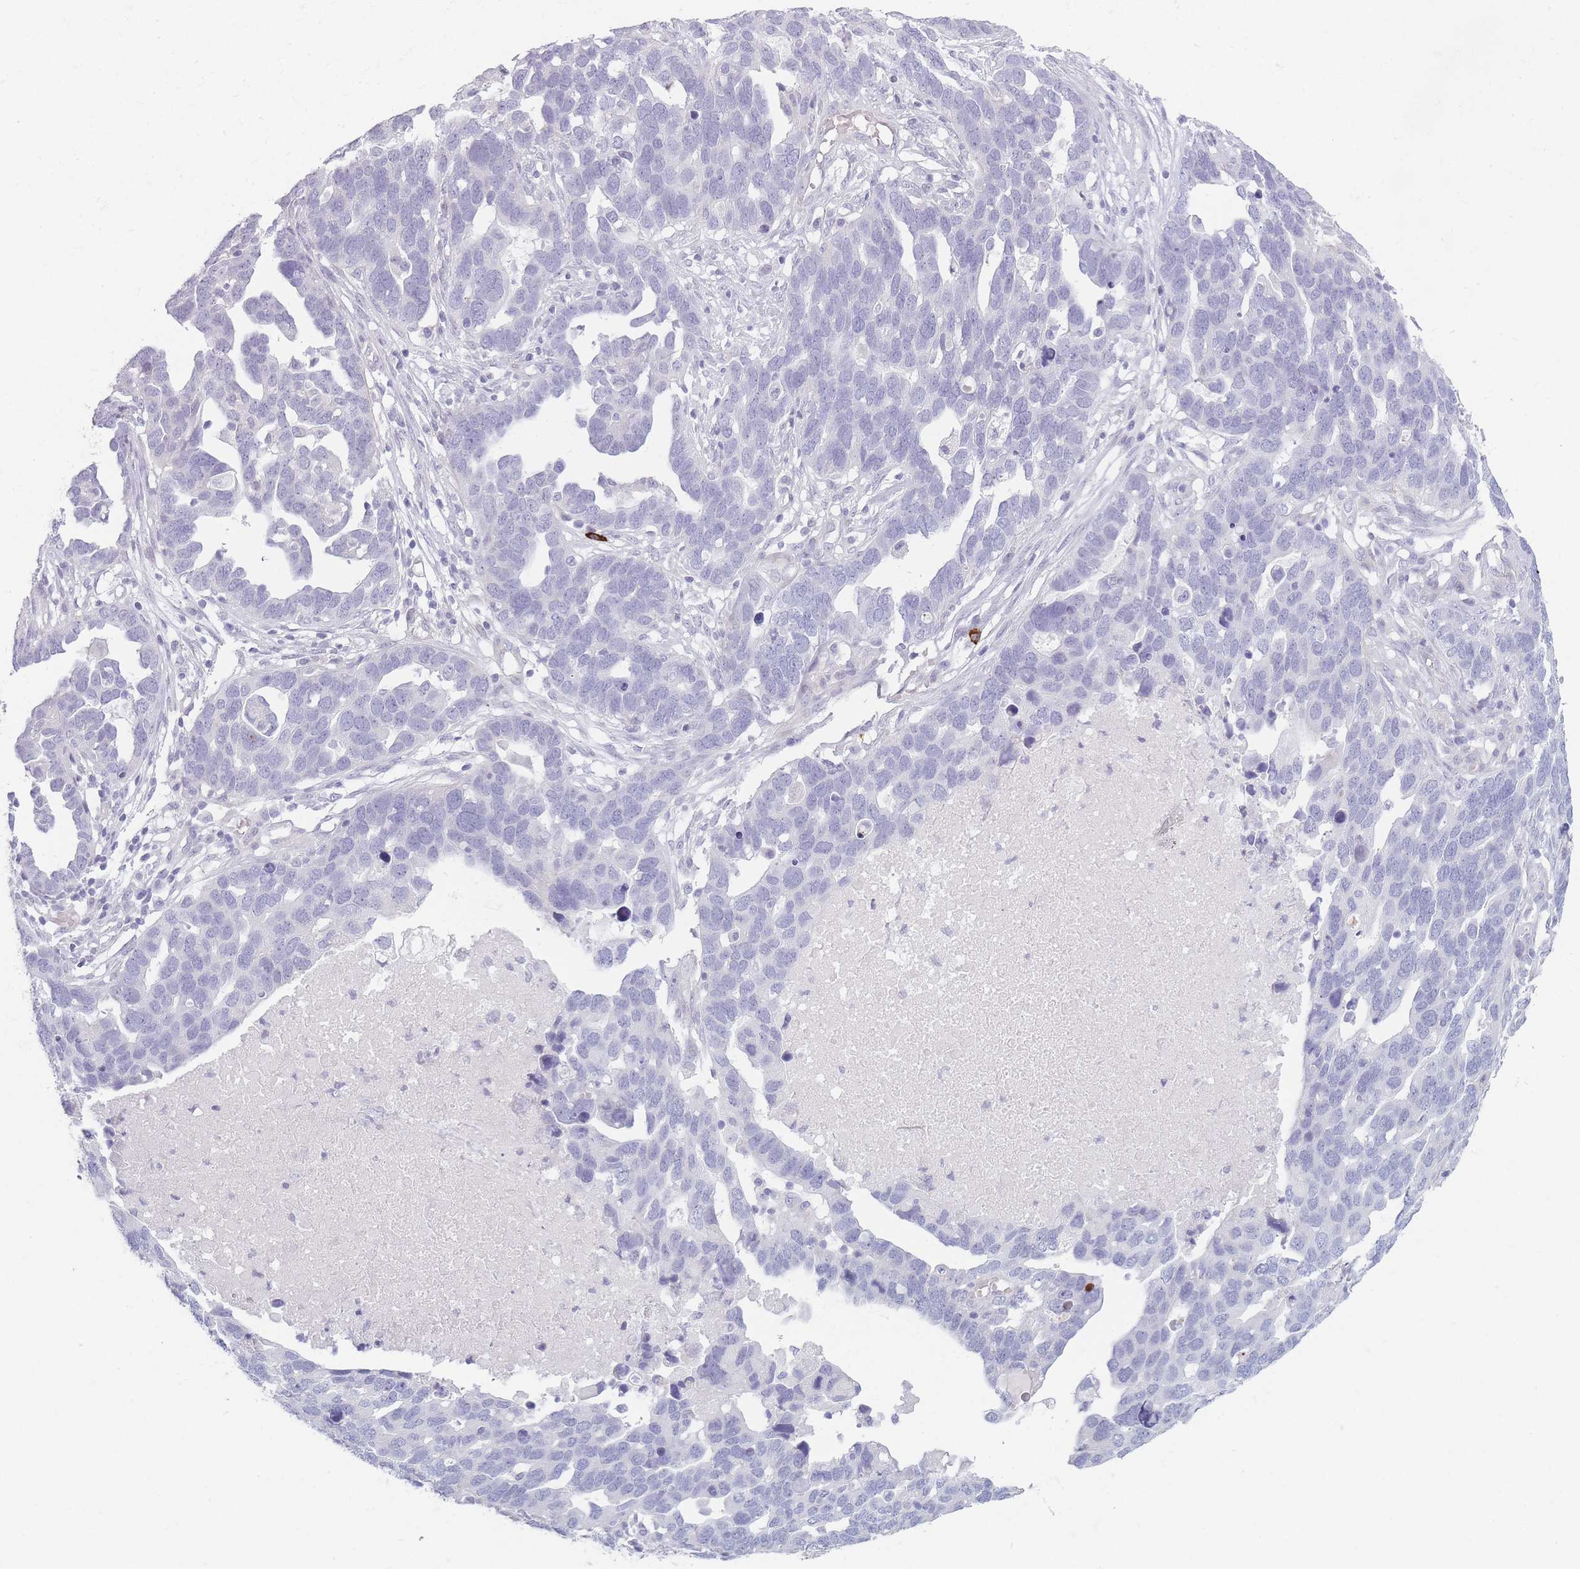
{"staining": {"intensity": "negative", "quantity": "none", "location": "none"}, "tissue": "ovarian cancer", "cell_type": "Tumor cells", "image_type": "cancer", "snomed": [{"axis": "morphology", "description": "Cystadenocarcinoma, serous, NOS"}, {"axis": "topography", "description": "Ovary"}], "caption": "Immunohistochemistry (IHC) micrograph of neoplastic tissue: ovarian cancer (serous cystadenocarcinoma) stained with DAB reveals no significant protein expression in tumor cells.", "gene": "PLEKHG2", "patient": {"sex": "female", "age": 54}}